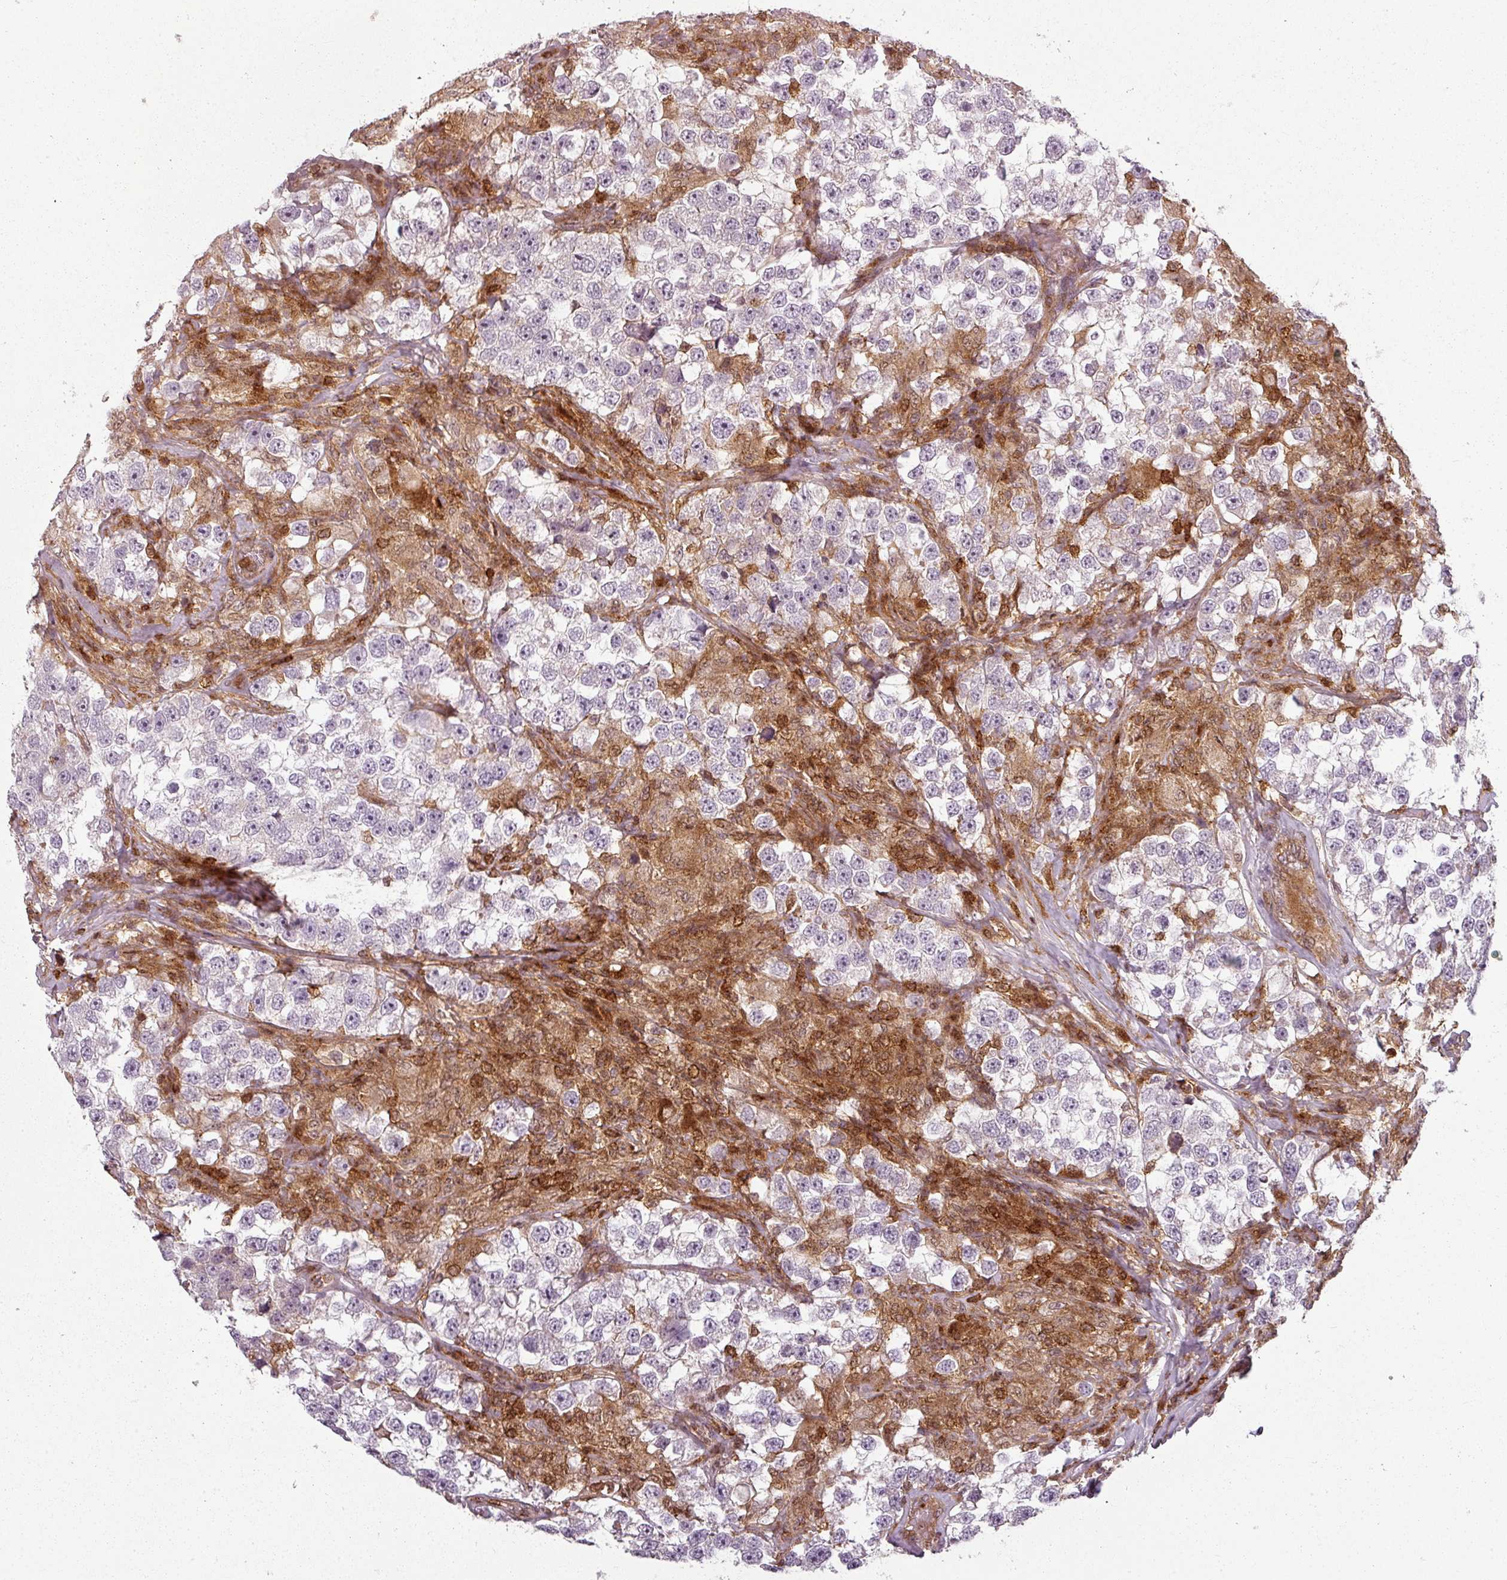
{"staining": {"intensity": "negative", "quantity": "none", "location": "none"}, "tissue": "testis cancer", "cell_type": "Tumor cells", "image_type": "cancer", "snomed": [{"axis": "morphology", "description": "Seminoma, NOS"}, {"axis": "topography", "description": "Testis"}], "caption": "Tumor cells show no significant staining in testis cancer.", "gene": "CLIC1", "patient": {"sex": "male", "age": 46}}